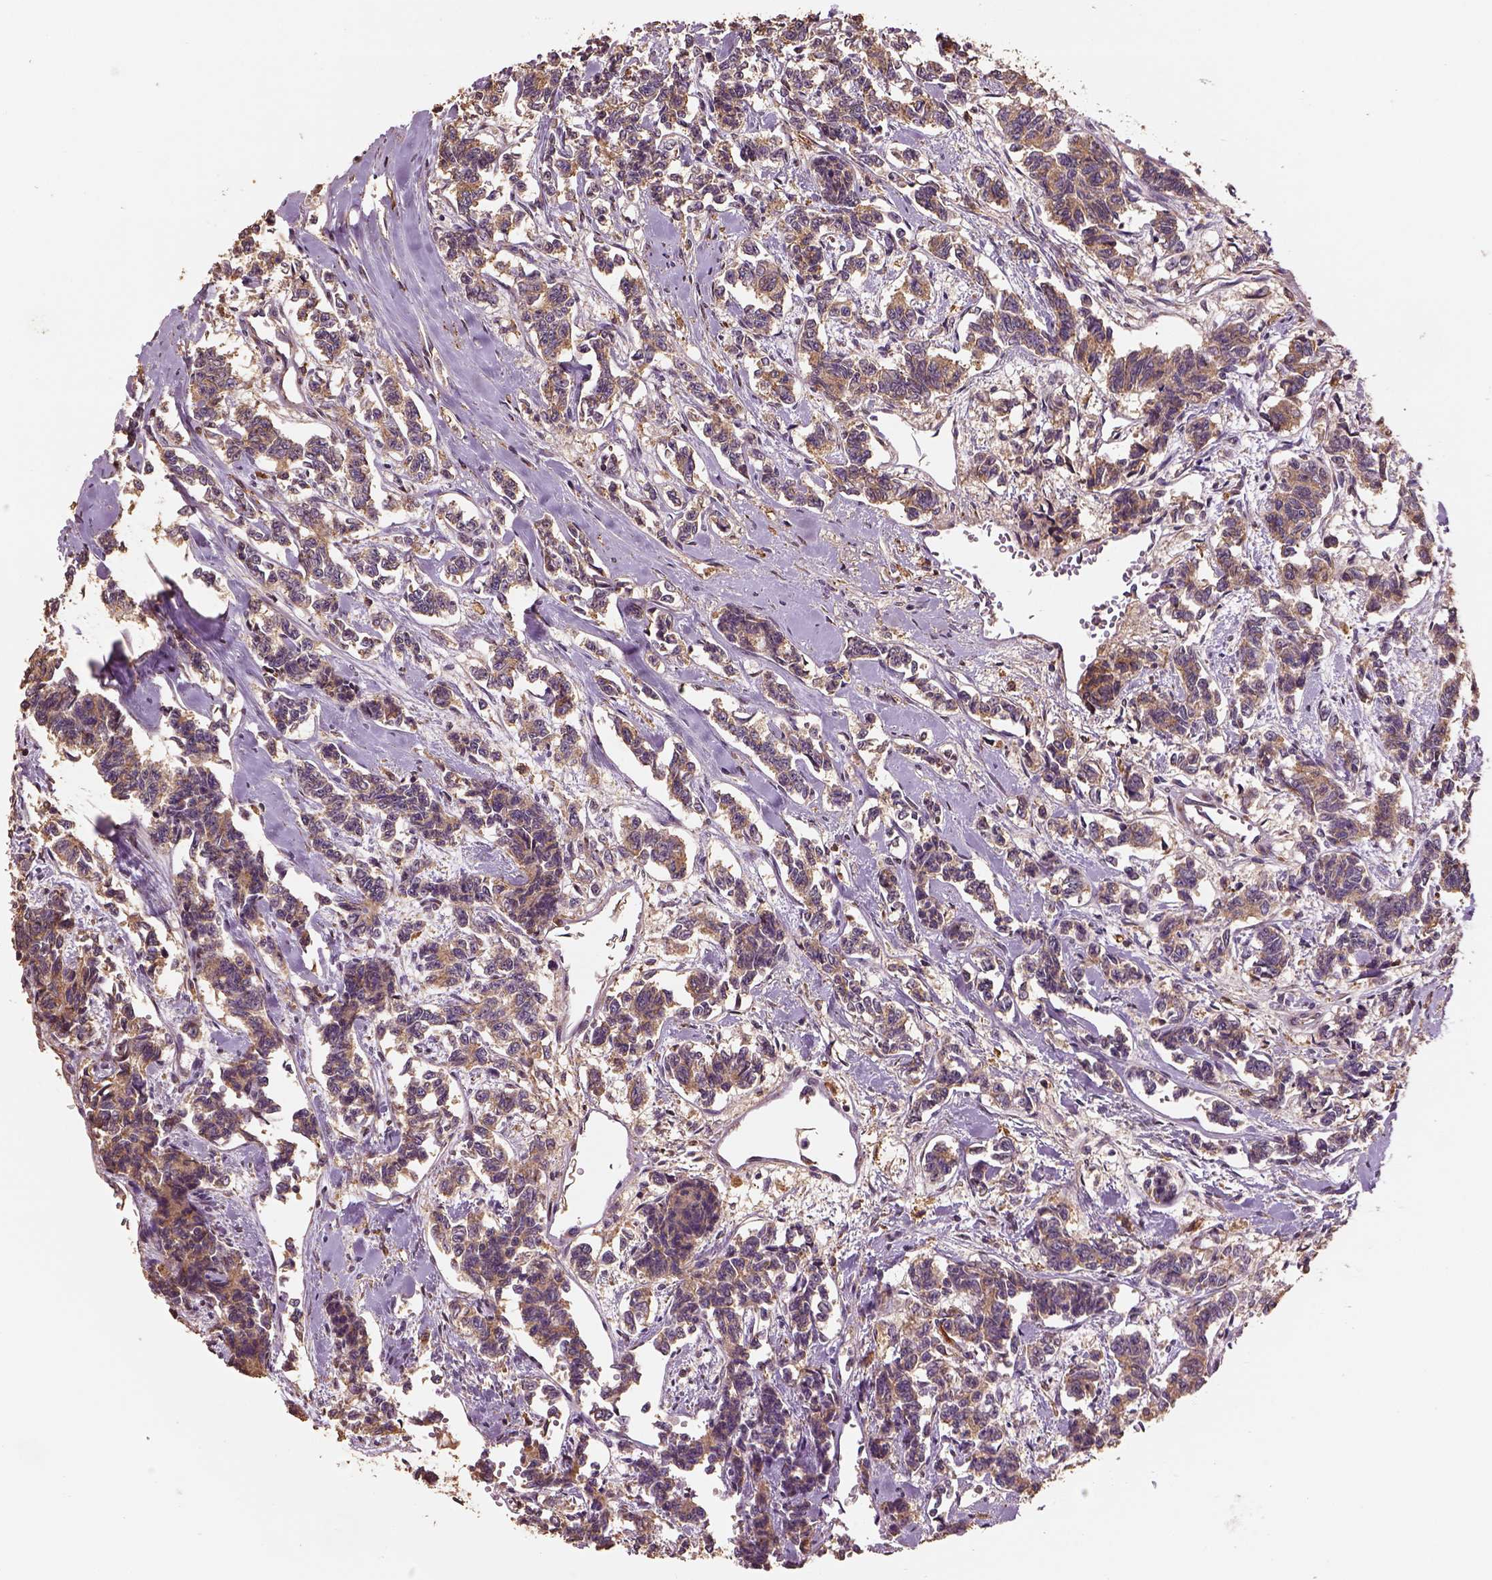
{"staining": {"intensity": "moderate", "quantity": ">75%", "location": "cytoplasmic/membranous"}, "tissue": "carcinoid", "cell_type": "Tumor cells", "image_type": "cancer", "snomed": [{"axis": "morphology", "description": "Carcinoid, malignant, NOS"}, {"axis": "topography", "description": "Kidney"}], "caption": "Protein expression analysis of human carcinoid reveals moderate cytoplasmic/membranous positivity in about >75% of tumor cells.", "gene": "AP1B1", "patient": {"sex": "female", "age": 41}}